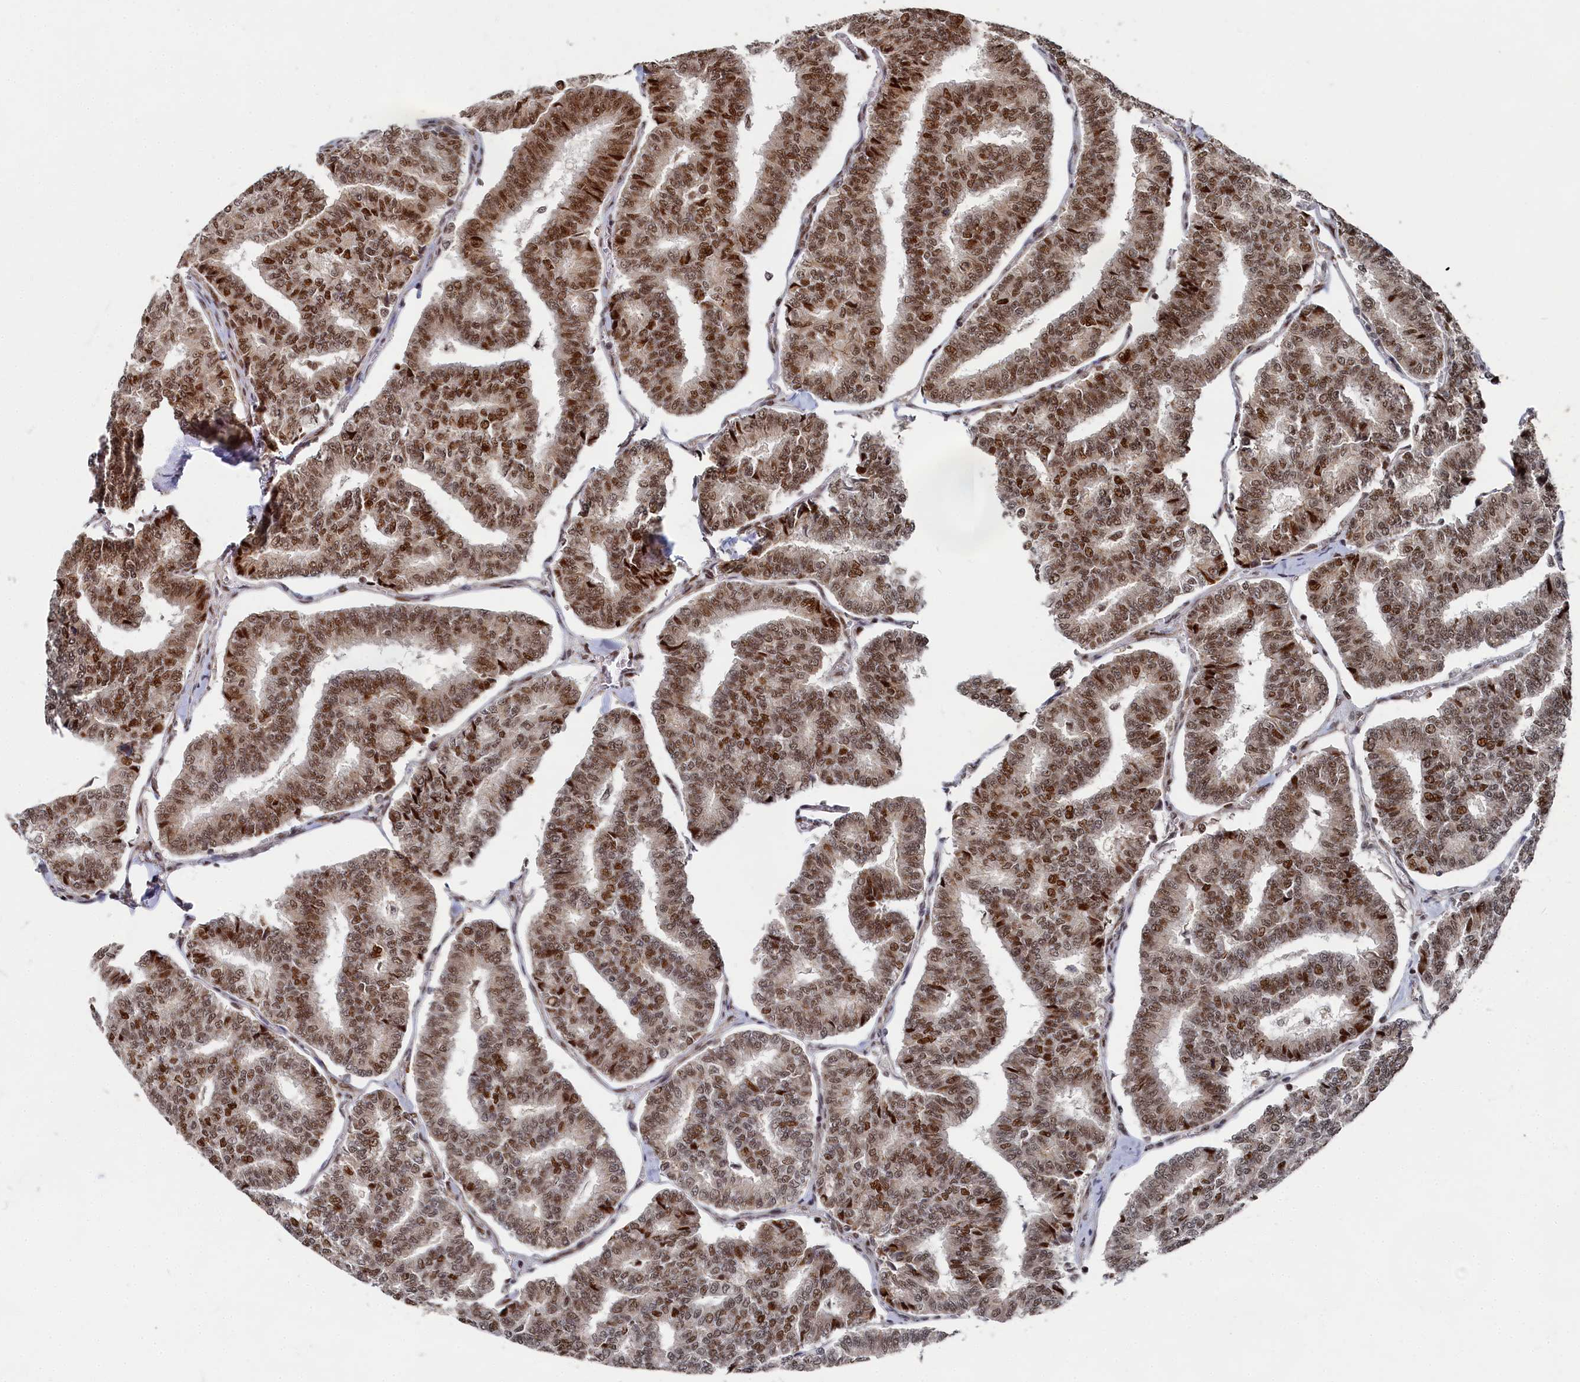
{"staining": {"intensity": "strong", "quantity": ">75%", "location": "nuclear"}, "tissue": "thyroid cancer", "cell_type": "Tumor cells", "image_type": "cancer", "snomed": [{"axis": "morphology", "description": "Papillary adenocarcinoma, NOS"}, {"axis": "topography", "description": "Thyroid gland"}], "caption": "A brown stain highlights strong nuclear staining of a protein in human thyroid papillary adenocarcinoma tumor cells.", "gene": "BUB3", "patient": {"sex": "female", "age": 35}}